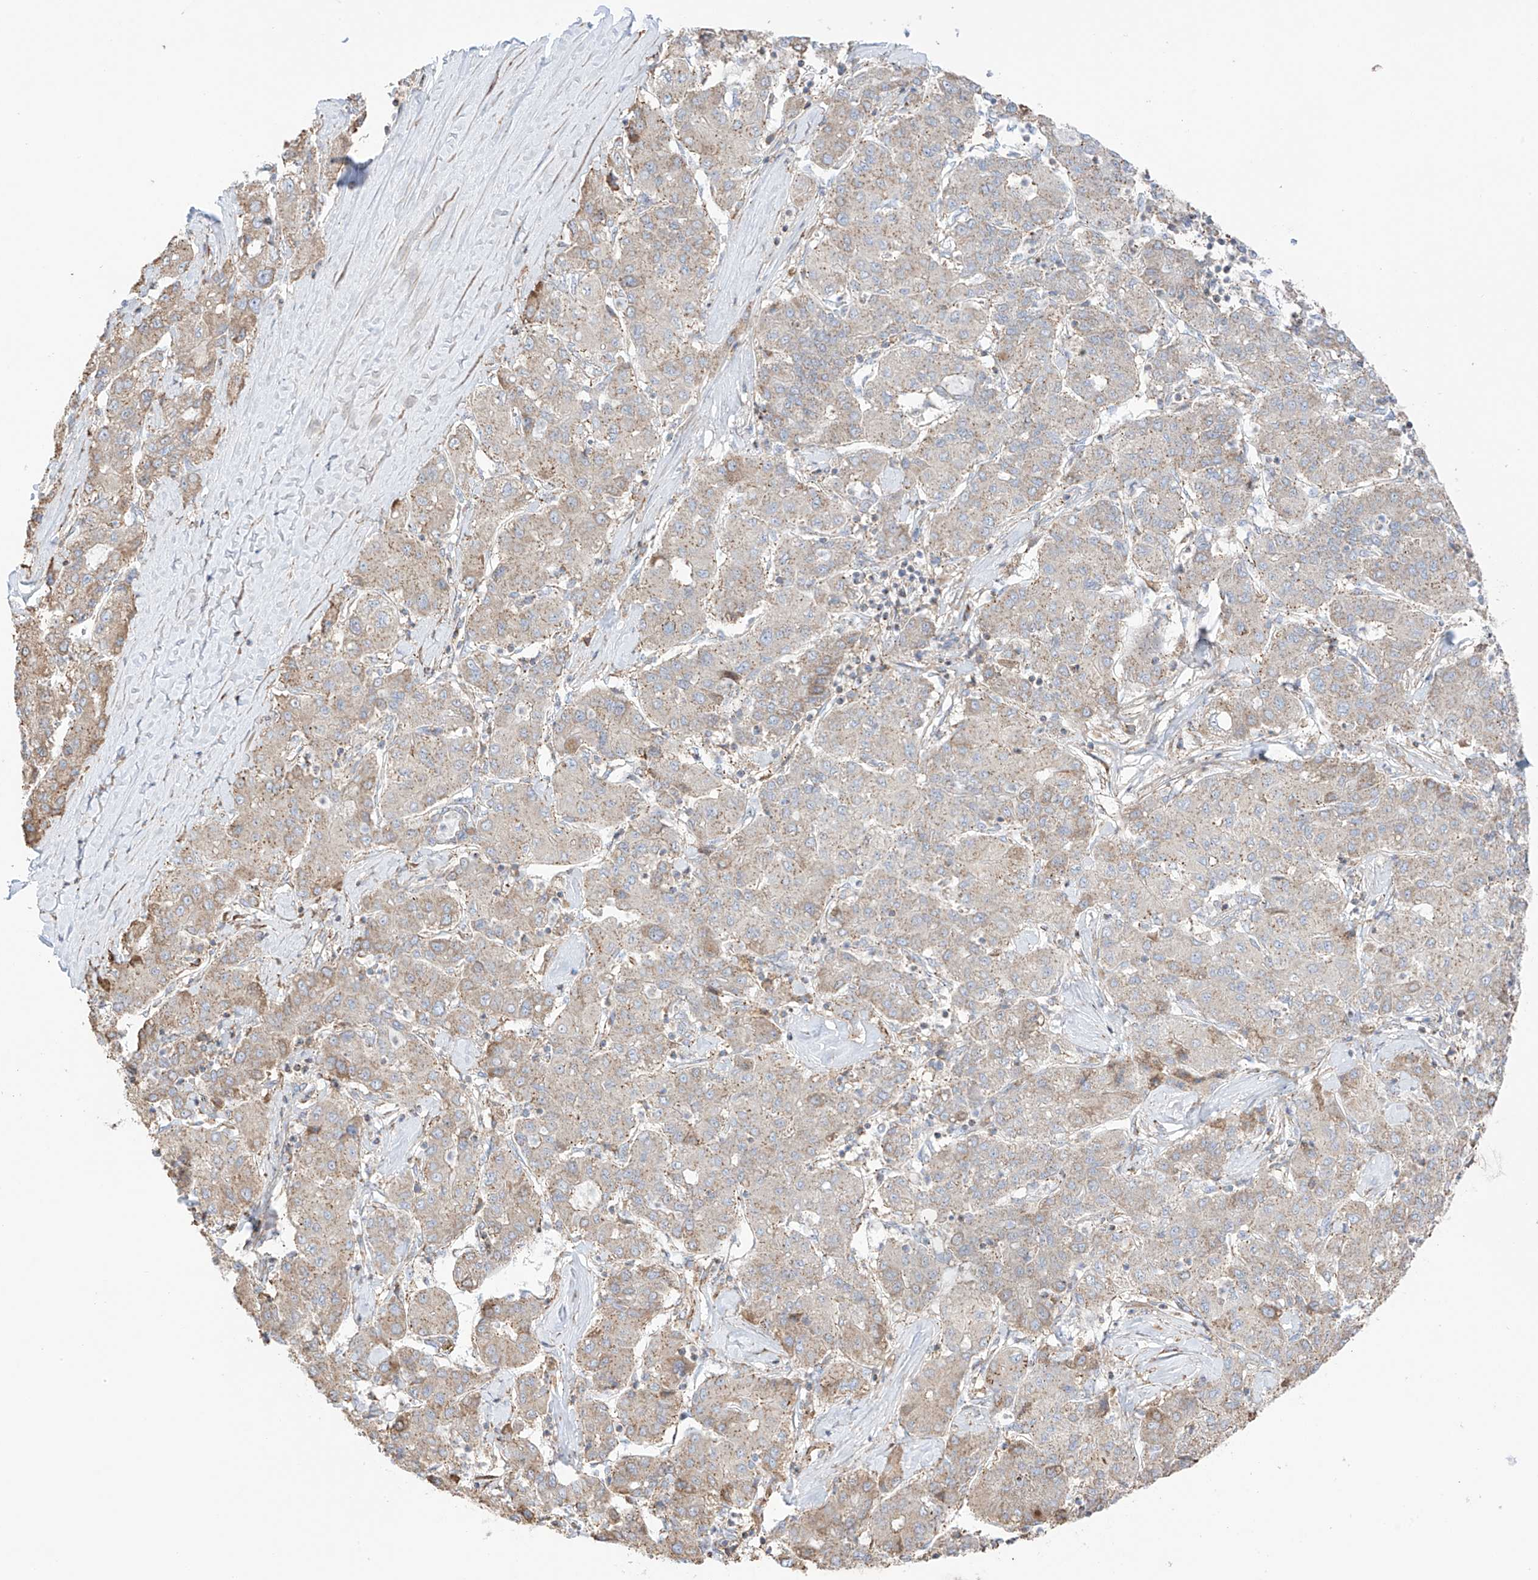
{"staining": {"intensity": "weak", "quantity": "25%-75%", "location": "cytoplasmic/membranous"}, "tissue": "liver cancer", "cell_type": "Tumor cells", "image_type": "cancer", "snomed": [{"axis": "morphology", "description": "Carcinoma, Hepatocellular, NOS"}, {"axis": "topography", "description": "Liver"}], "caption": "Tumor cells exhibit weak cytoplasmic/membranous positivity in approximately 25%-75% of cells in hepatocellular carcinoma (liver).", "gene": "XKR3", "patient": {"sex": "male", "age": 65}}